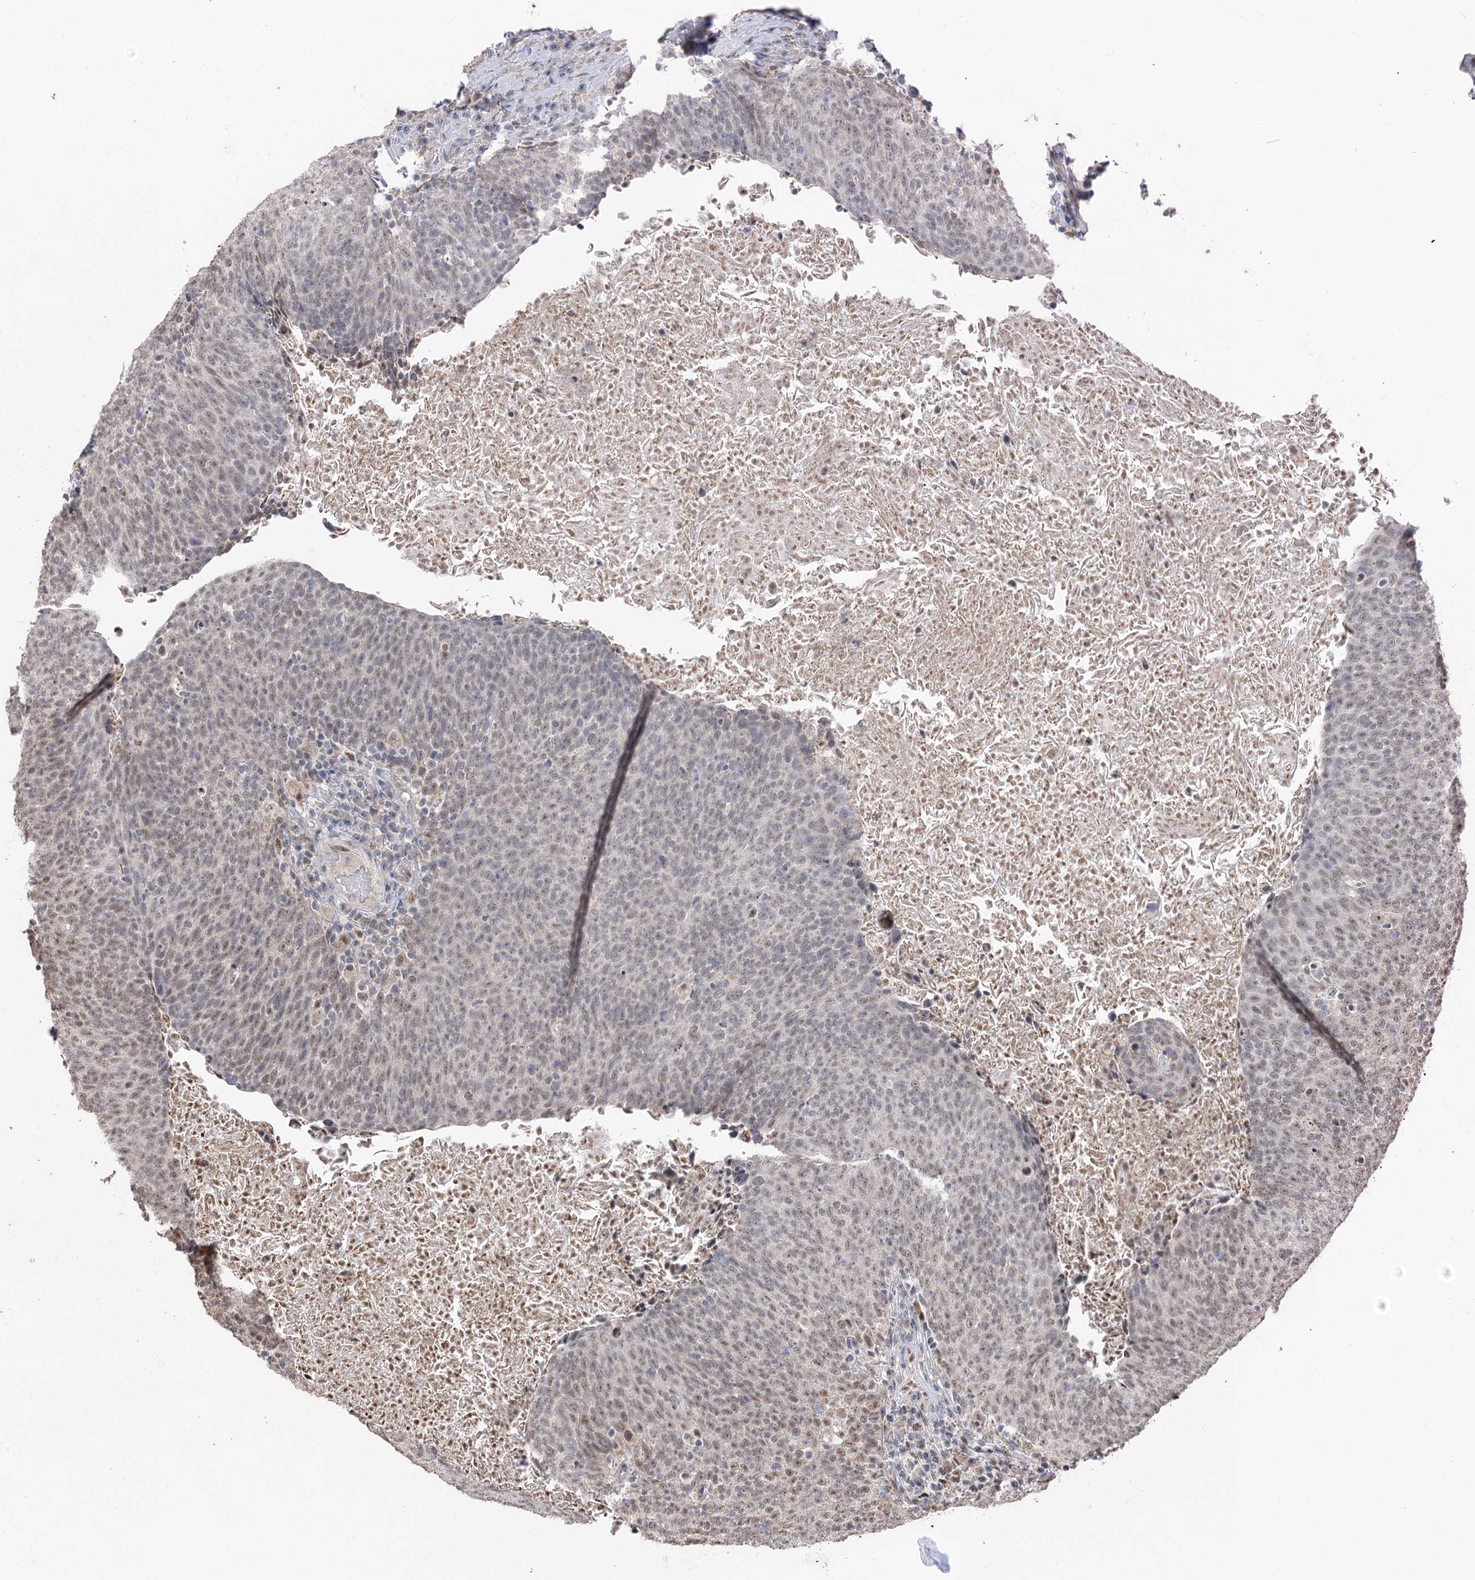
{"staining": {"intensity": "weak", "quantity": "<25%", "location": "nuclear"}, "tissue": "head and neck cancer", "cell_type": "Tumor cells", "image_type": "cancer", "snomed": [{"axis": "morphology", "description": "Squamous cell carcinoma, NOS"}, {"axis": "morphology", "description": "Squamous cell carcinoma, metastatic, NOS"}, {"axis": "topography", "description": "Lymph node"}, {"axis": "topography", "description": "Head-Neck"}], "caption": "Human head and neck squamous cell carcinoma stained for a protein using IHC shows no expression in tumor cells.", "gene": "RUFY4", "patient": {"sex": "male", "age": 62}}